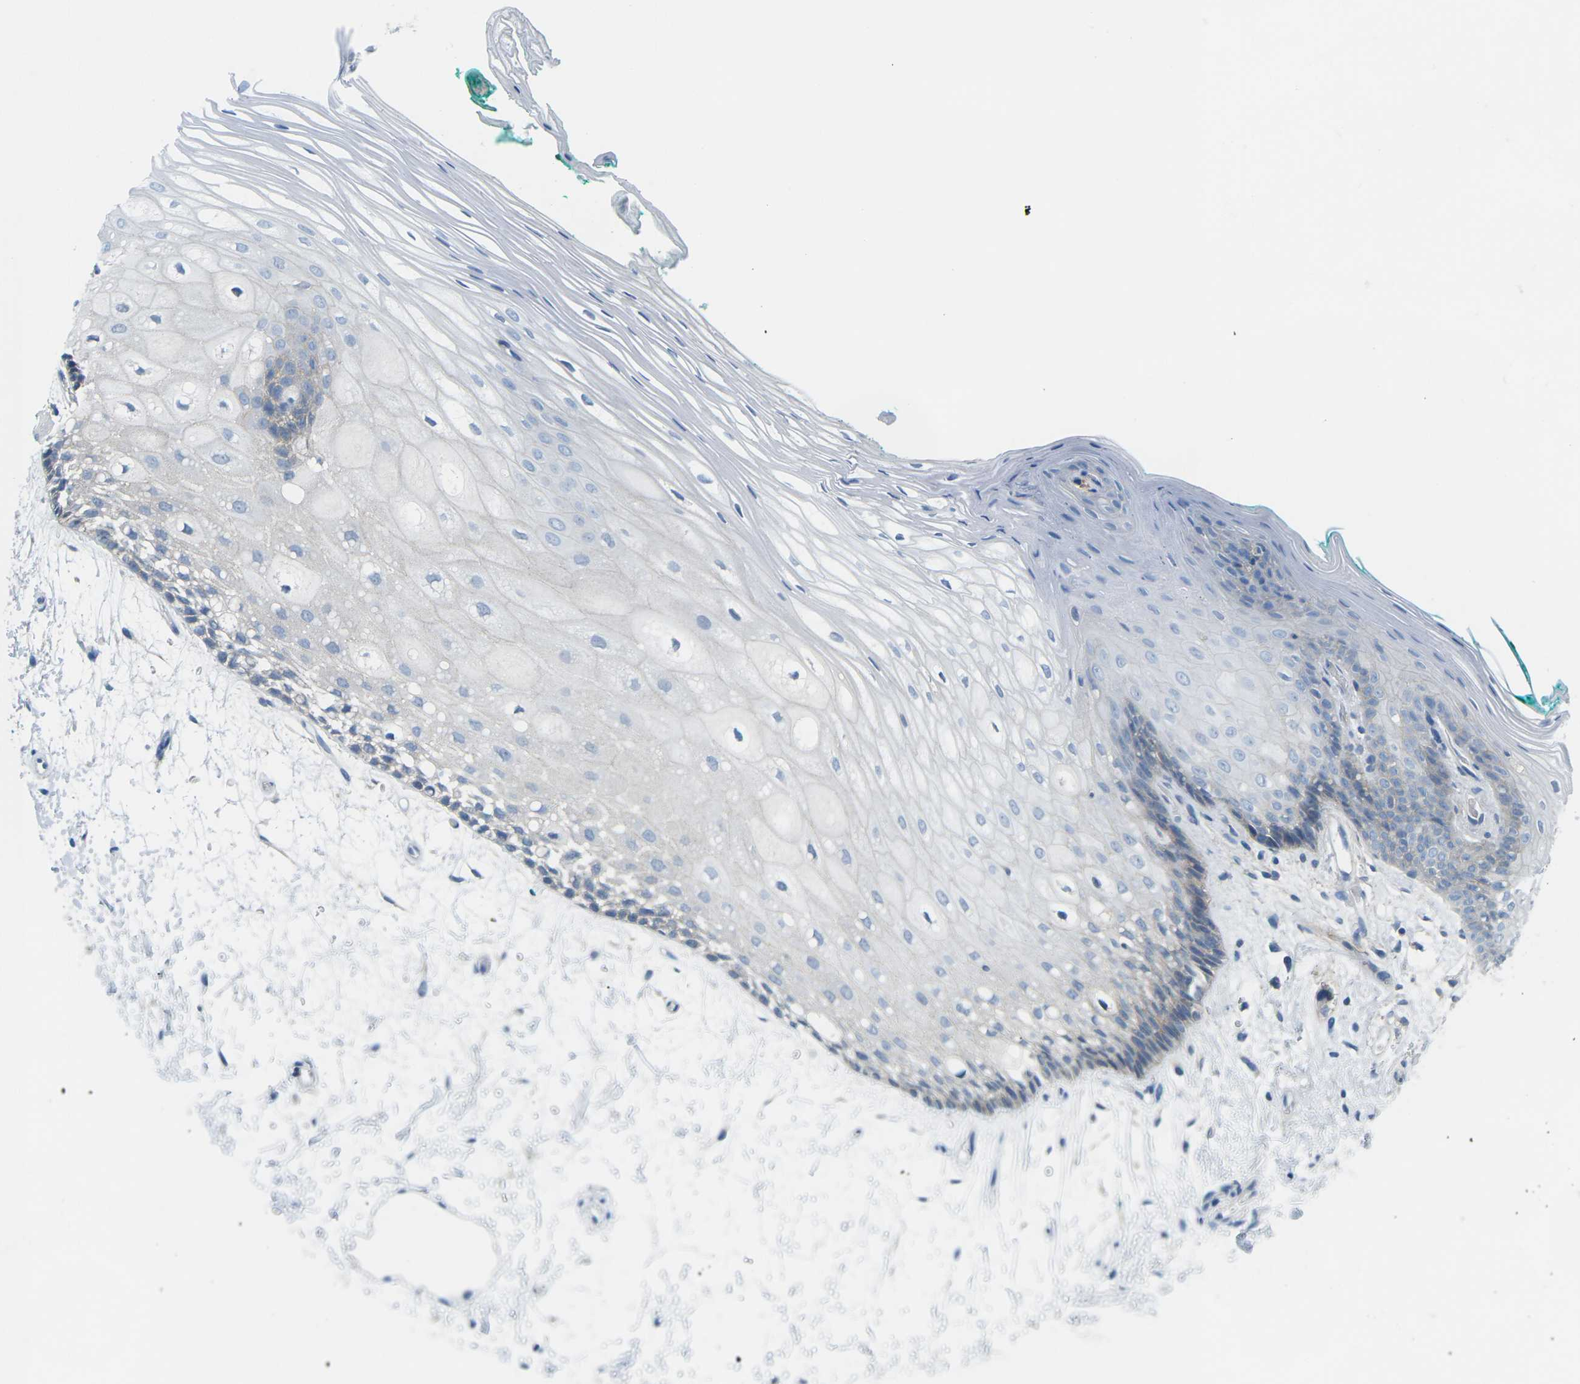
{"staining": {"intensity": "weak", "quantity": "<25%", "location": "cytoplasmic/membranous"}, "tissue": "oral mucosa", "cell_type": "Squamous epithelial cells", "image_type": "normal", "snomed": [{"axis": "morphology", "description": "Normal tissue, NOS"}, {"axis": "topography", "description": "Skeletal muscle"}, {"axis": "topography", "description": "Oral tissue"}, {"axis": "topography", "description": "Peripheral nerve tissue"}], "caption": "Squamous epithelial cells show no significant expression in unremarkable oral mucosa. Nuclei are stained in blue.", "gene": "CD47", "patient": {"sex": "female", "age": 84}}